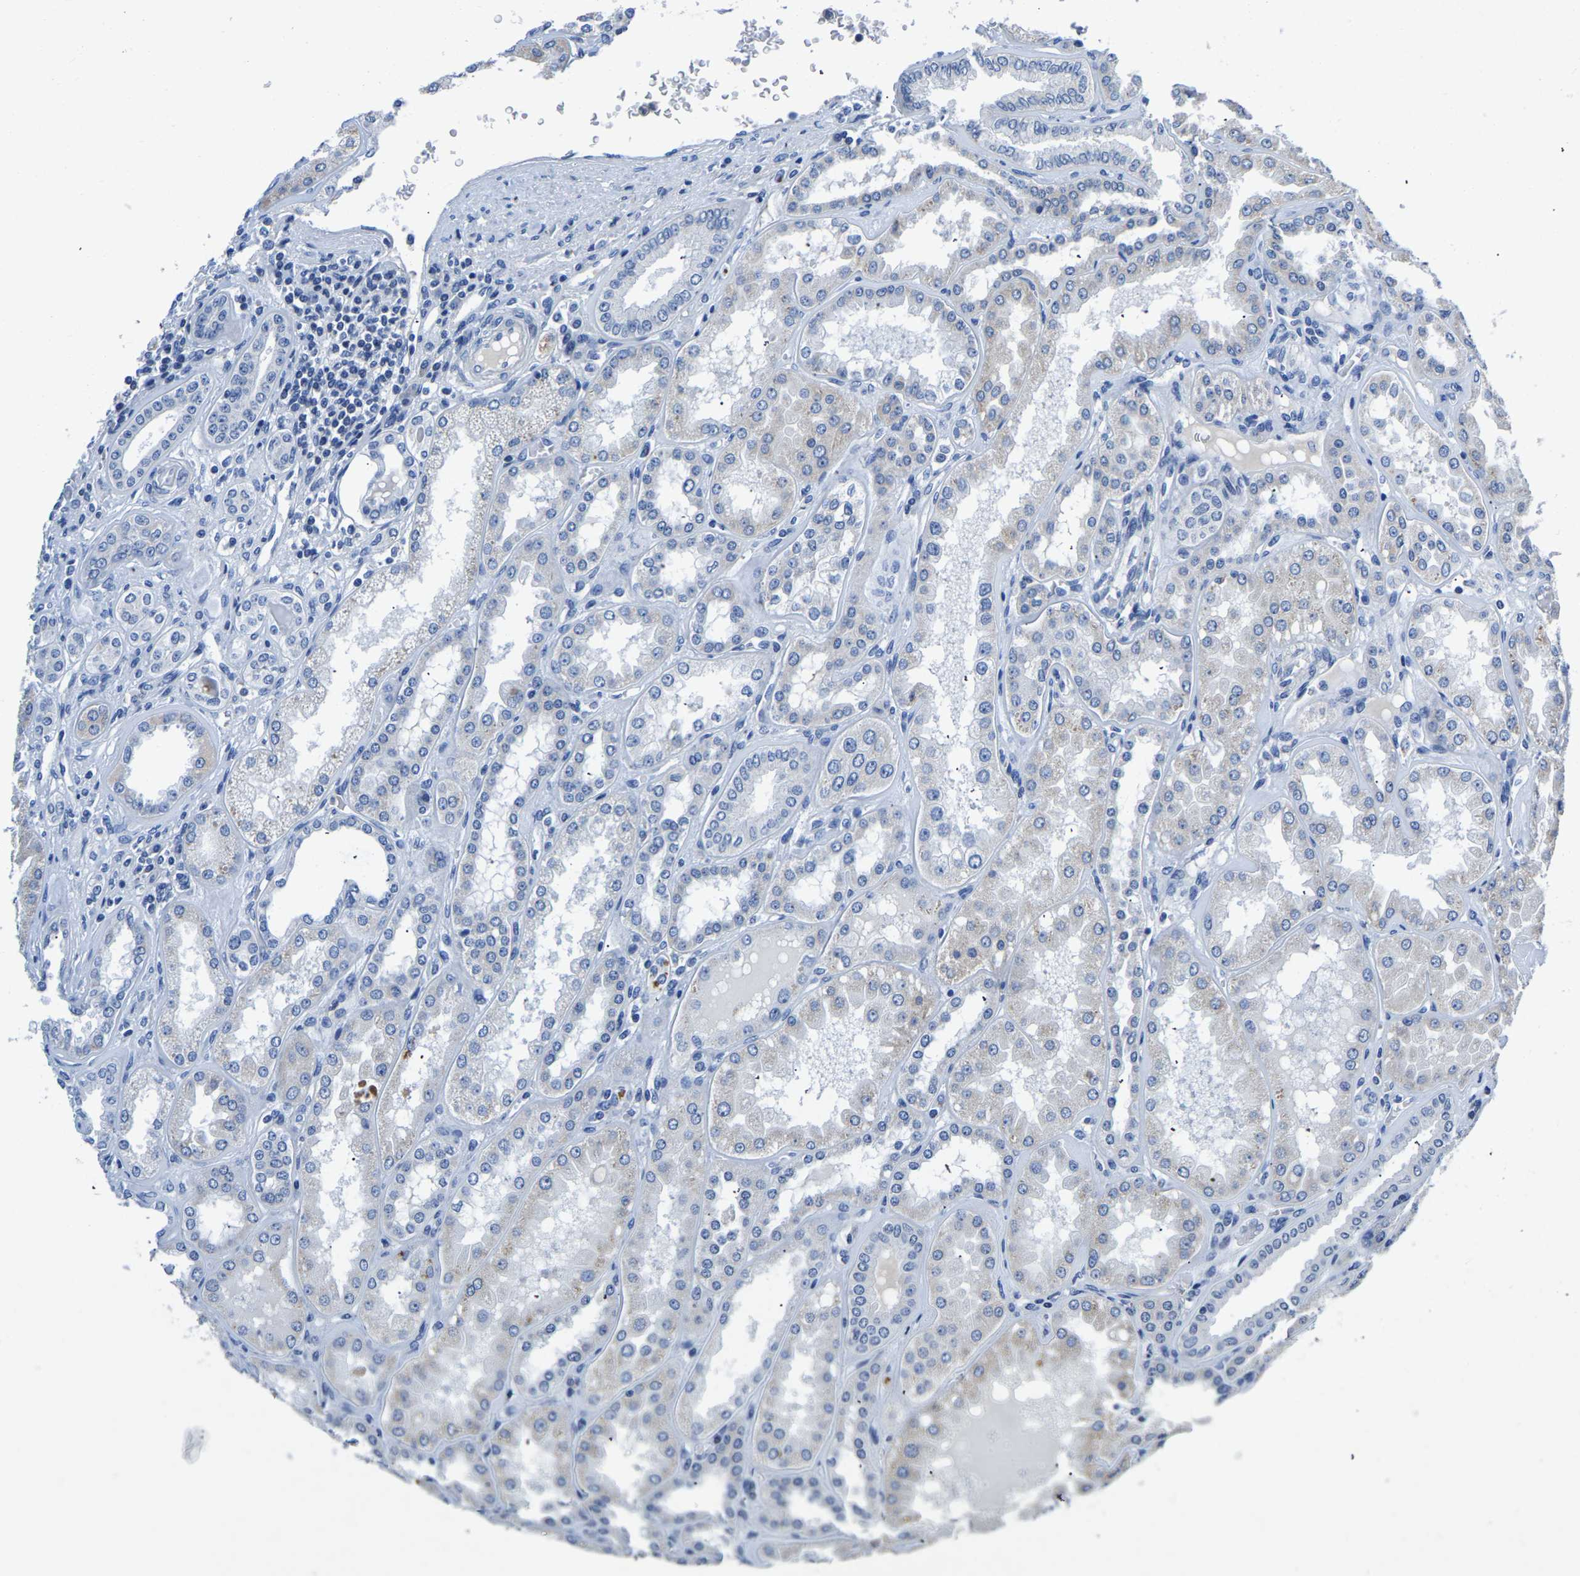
{"staining": {"intensity": "negative", "quantity": "none", "location": "none"}, "tissue": "kidney", "cell_type": "Cells in glomeruli", "image_type": "normal", "snomed": [{"axis": "morphology", "description": "Normal tissue, NOS"}, {"axis": "topography", "description": "Kidney"}], "caption": "The micrograph reveals no staining of cells in glomeruli in normal kidney. (DAB IHC visualized using brightfield microscopy, high magnification).", "gene": "FGD5", "patient": {"sex": "female", "age": 56}}